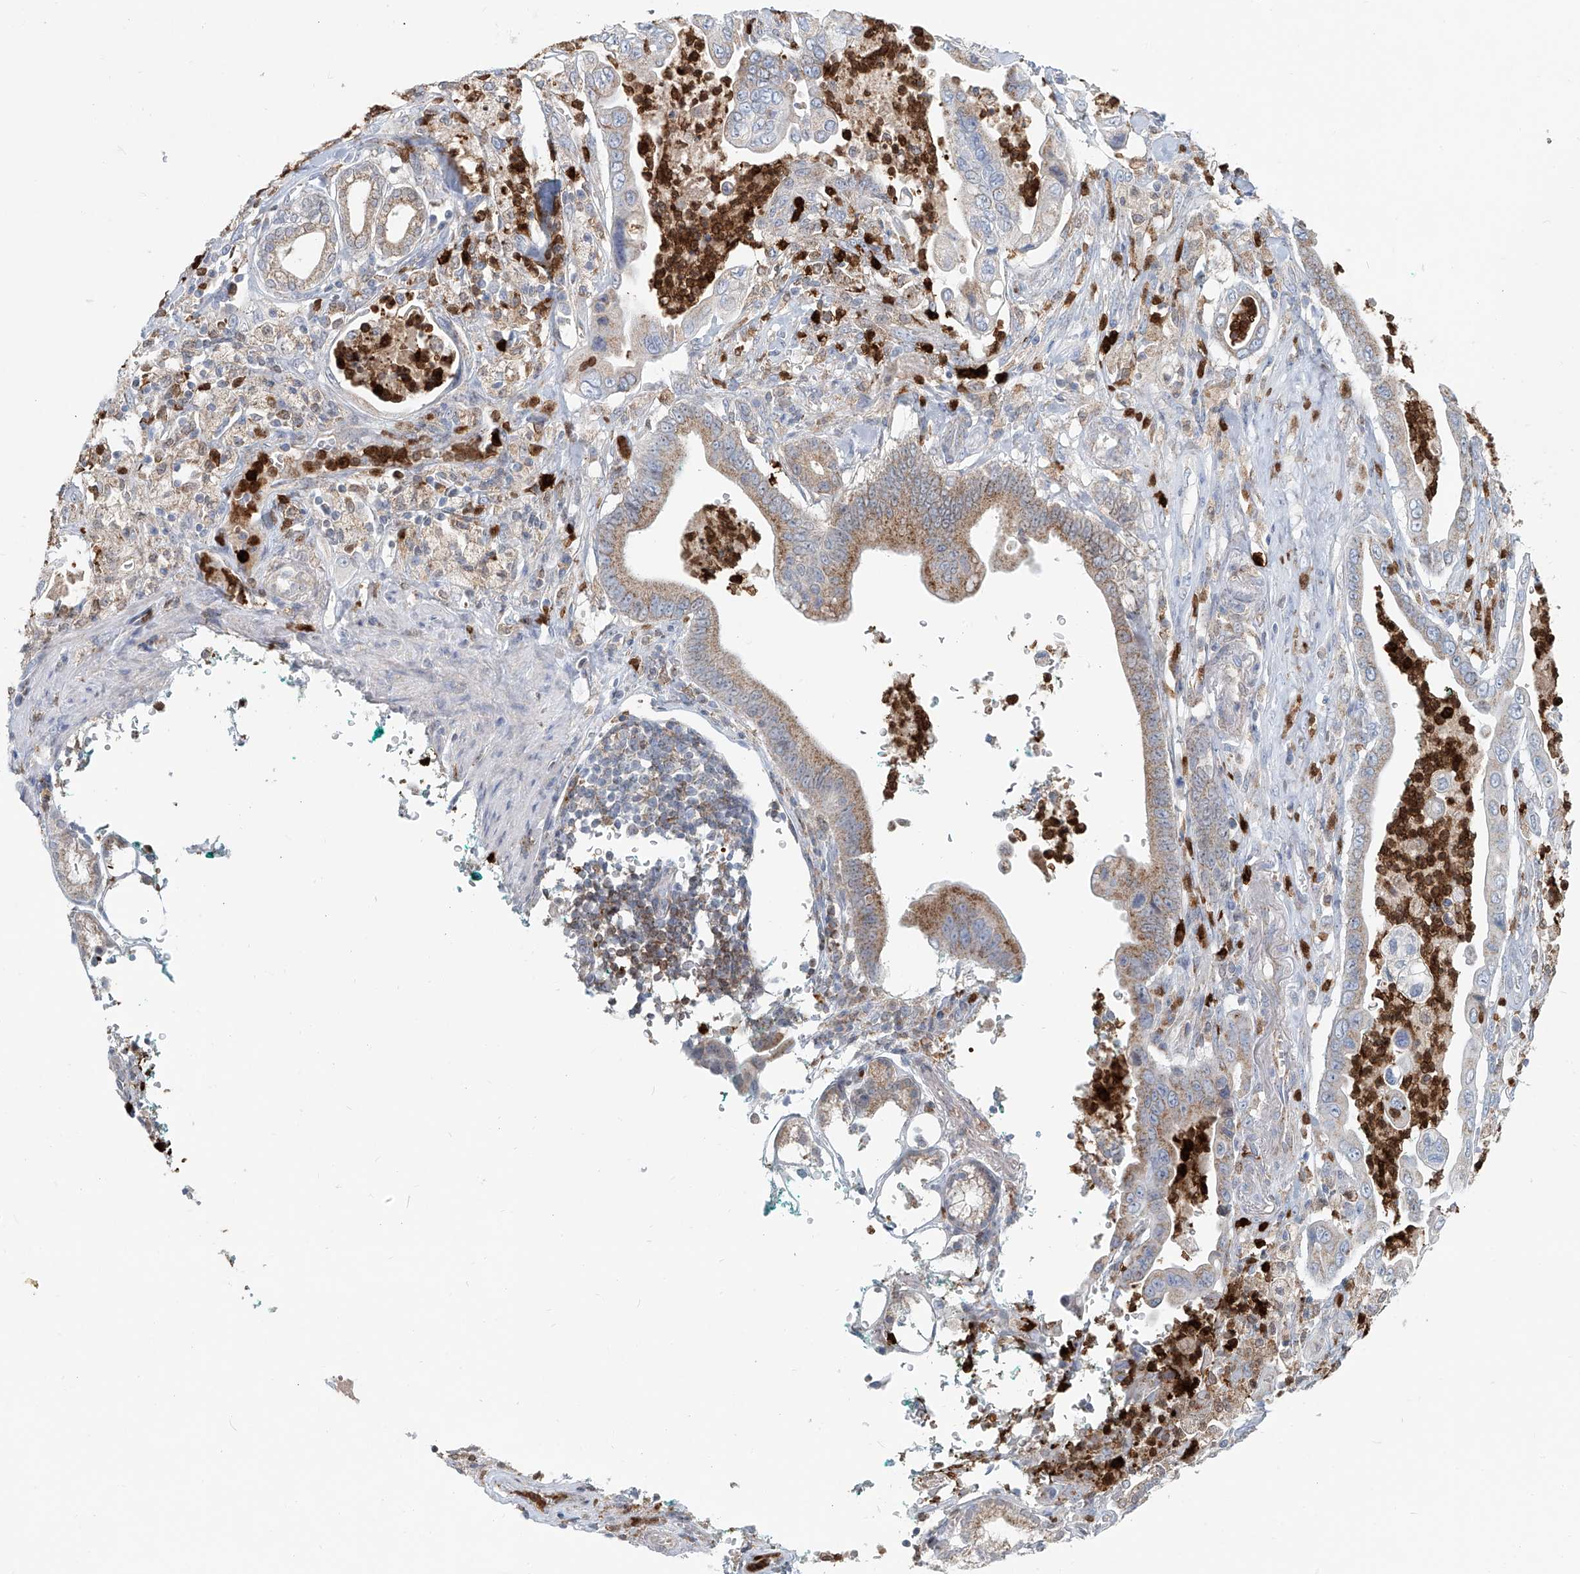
{"staining": {"intensity": "moderate", "quantity": ">75%", "location": "cytoplasmic/membranous"}, "tissue": "pancreatic cancer", "cell_type": "Tumor cells", "image_type": "cancer", "snomed": [{"axis": "morphology", "description": "Adenocarcinoma, NOS"}, {"axis": "topography", "description": "Pancreas"}], "caption": "Protein positivity by IHC exhibits moderate cytoplasmic/membranous expression in approximately >75% of tumor cells in adenocarcinoma (pancreatic).", "gene": "PTPRA", "patient": {"sex": "male", "age": 78}}